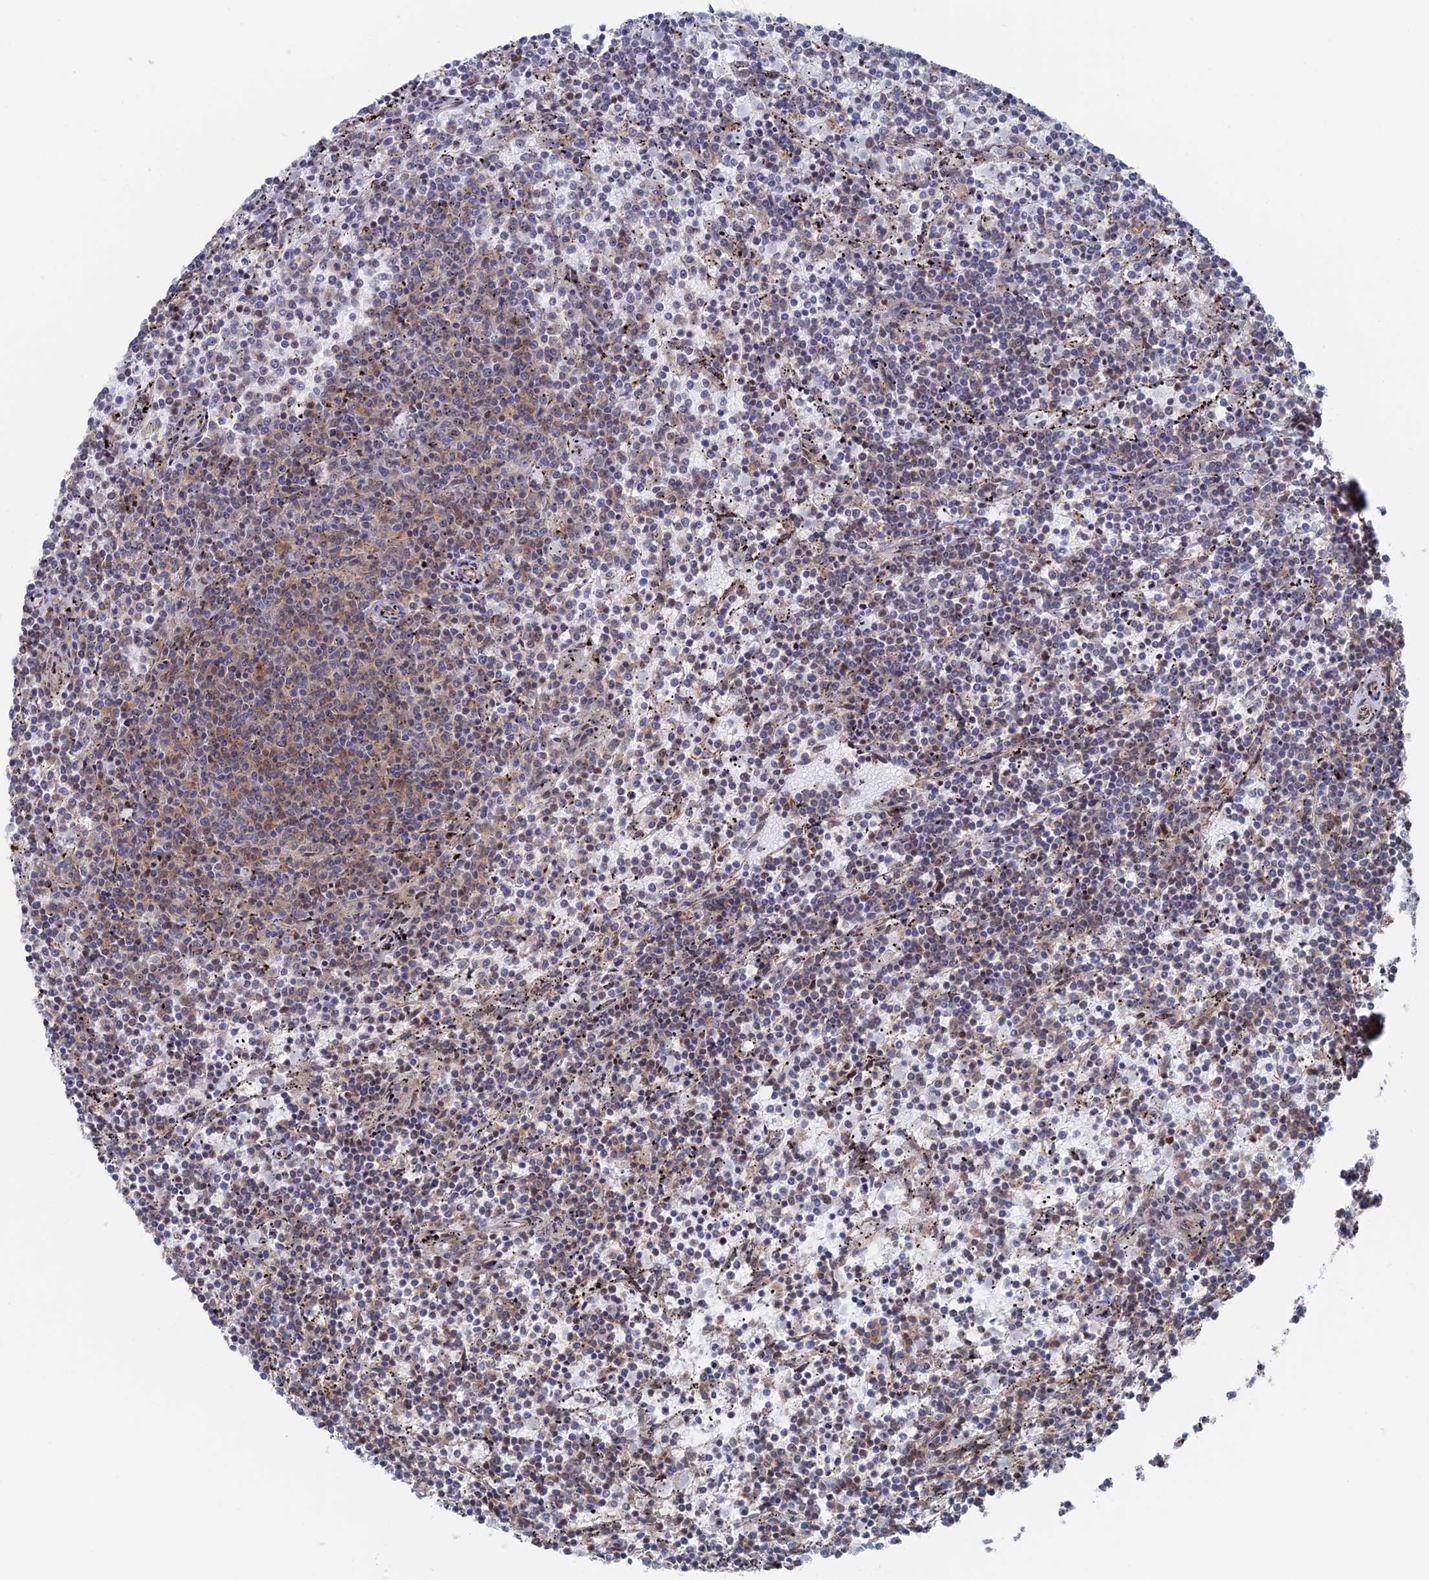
{"staining": {"intensity": "weak", "quantity": "25%-75%", "location": "cytoplasmic/membranous"}, "tissue": "lymphoma", "cell_type": "Tumor cells", "image_type": "cancer", "snomed": [{"axis": "morphology", "description": "Malignant lymphoma, non-Hodgkin's type, Low grade"}, {"axis": "topography", "description": "Spleen"}], "caption": "Malignant lymphoma, non-Hodgkin's type (low-grade) stained with IHC displays weak cytoplasmic/membranous expression in about 25%-75% of tumor cells.", "gene": "IL7", "patient": {"sex": "female", "age": 50}}